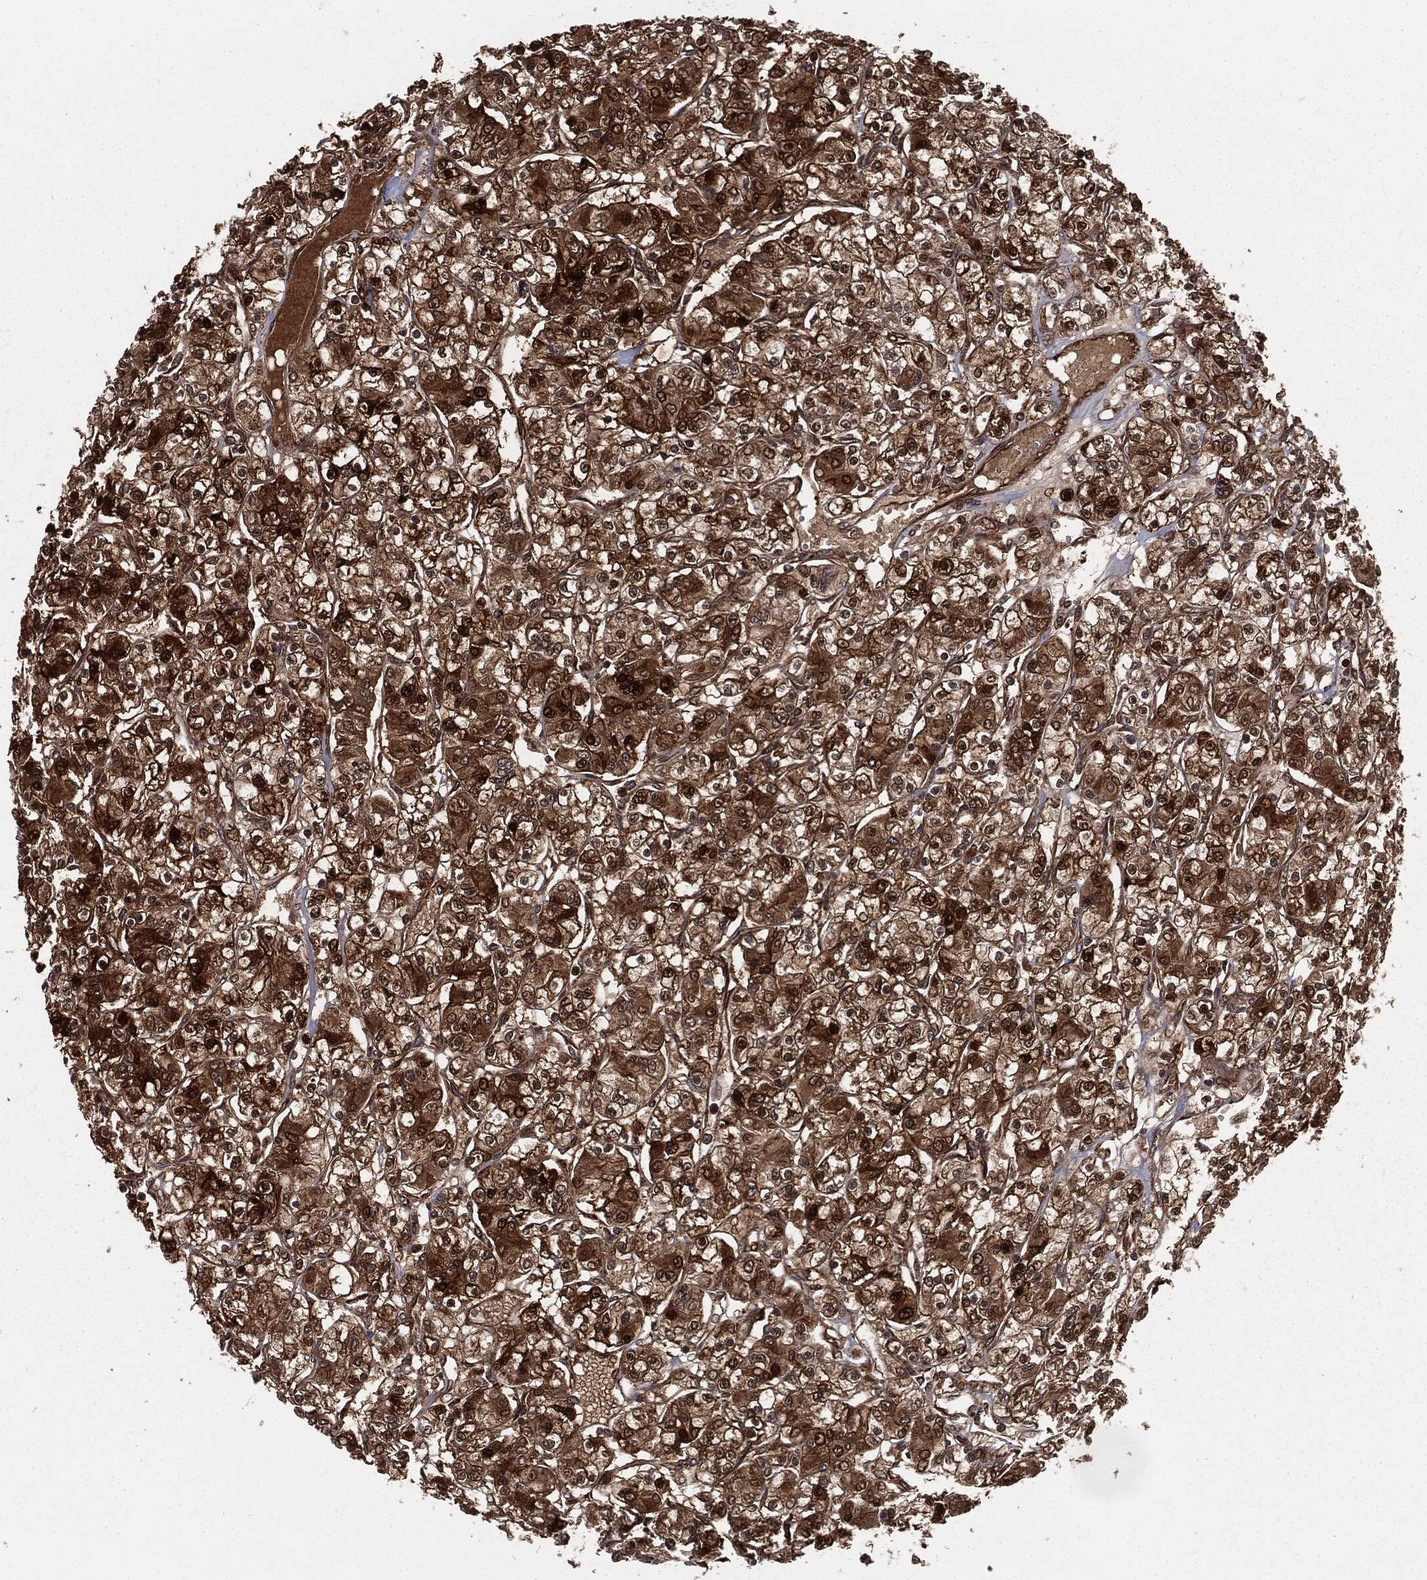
{"staining": {"intensity": "strong", "quantity": ">75%", "location": "cytoplasmic/membranous,nuclear"}, "tissue": "renal cancer", "cell_type": "Tumor cells", "image_type": "cancer", "snomed": [{"axis": "morphology", "description": "Adenocarcinoma, NOS"}, {"axis": "topography", "description": "Kidney"}], "caption": "This histopathology image shows immunohistochemistry staining of human renal cancer, with high strong cytoplasmic/membranous and nuclear staining in about >75% of tumor cells.", "gene": "RANBP9", "patient": {"sex": "female", "age": 59}}